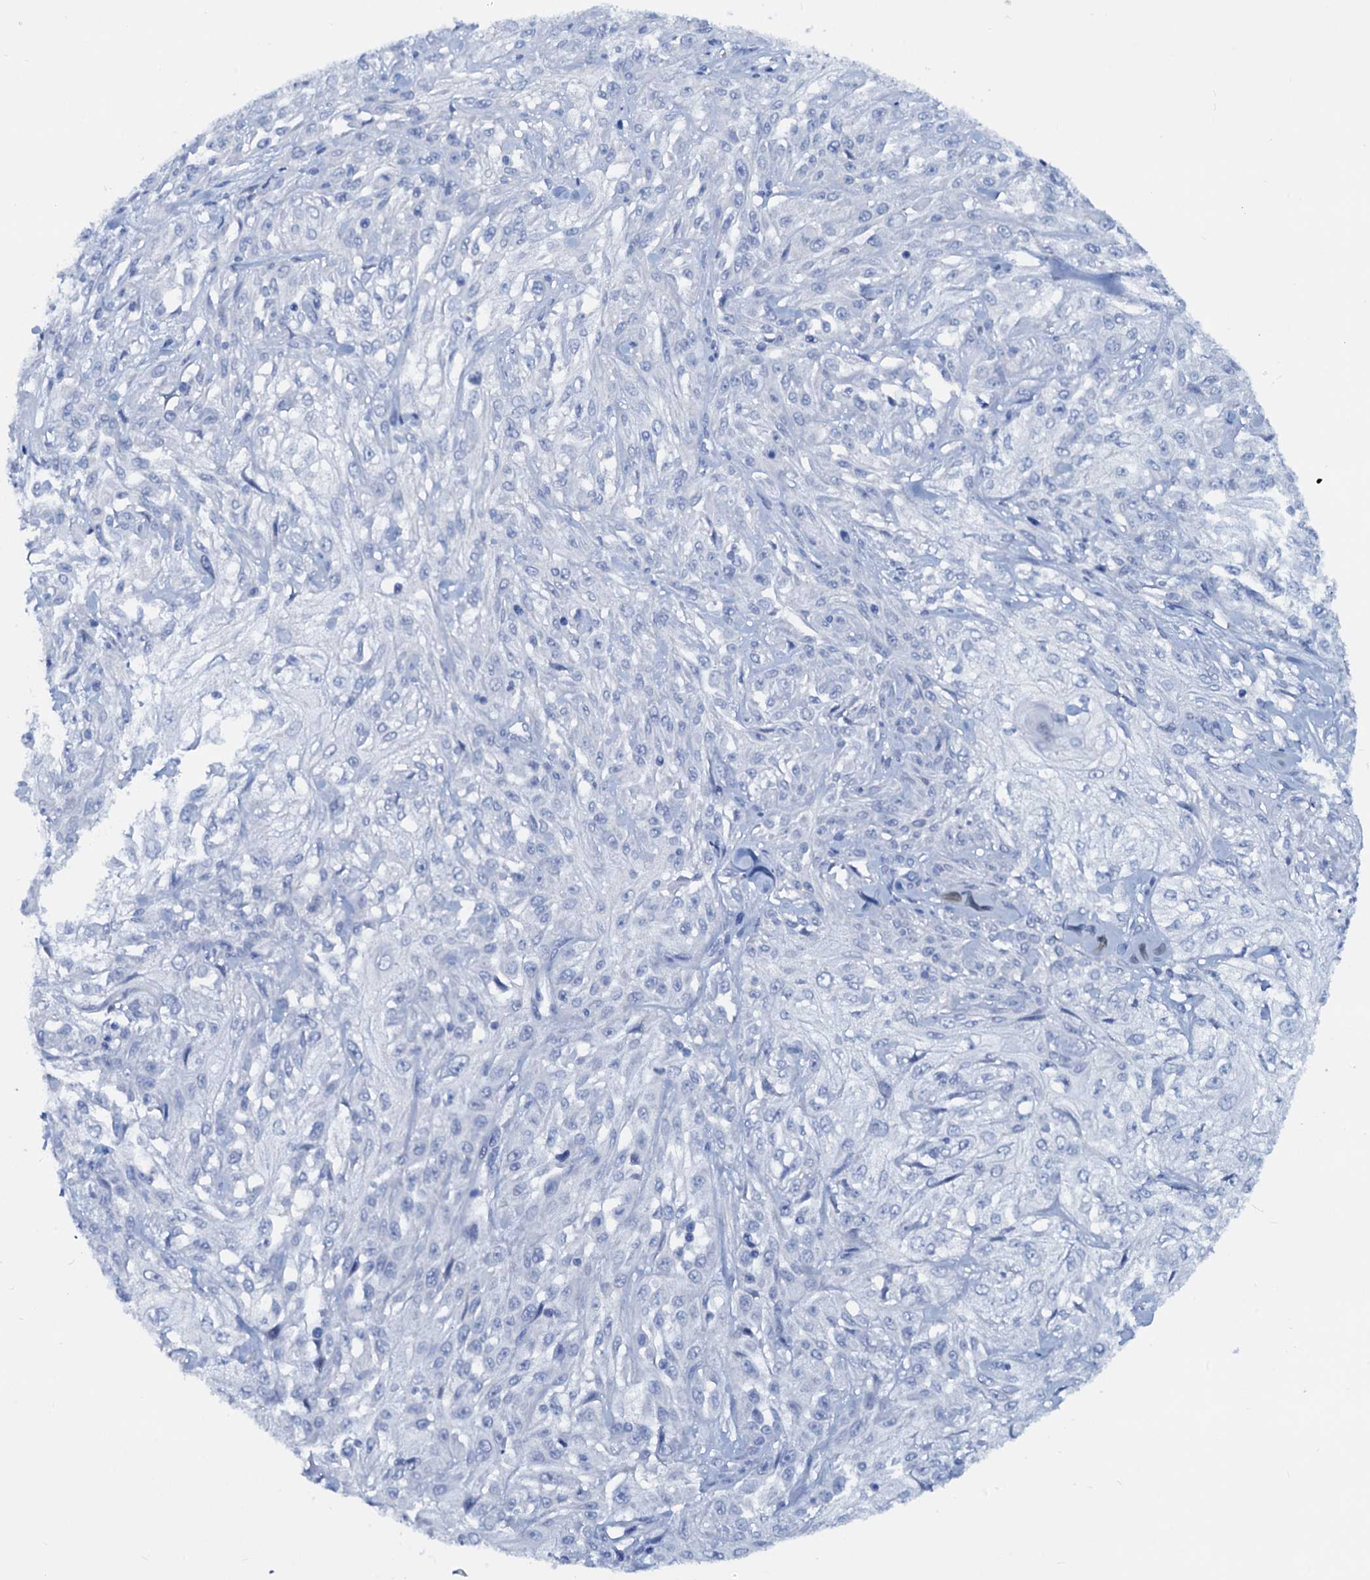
{"staining": {"intensity": "negative", "quantity": "none", "location": "none"}, "tissue": "skin cancer", "cell_type": "Tumor cells", "image_type": "cancer", "snomed": [{"axis": "morphology", "description": "Squamous cell carcinoma, NOS"}, {"axis": "morphology", "description": "Squamous cell carcinoma, metastatic, NOS"}, {"axis": "topography", "description": "Skin"}, {"axis": "topography", "description": "Lymph node"}], "caption": "A high-resolution histopathology image shows IHC staining of squamous cell carcinoma (skin), which exhibits no significant staining in tumor cells.", "gene": "PTGES3", "patient": {"sex": "male", "age": 75}}